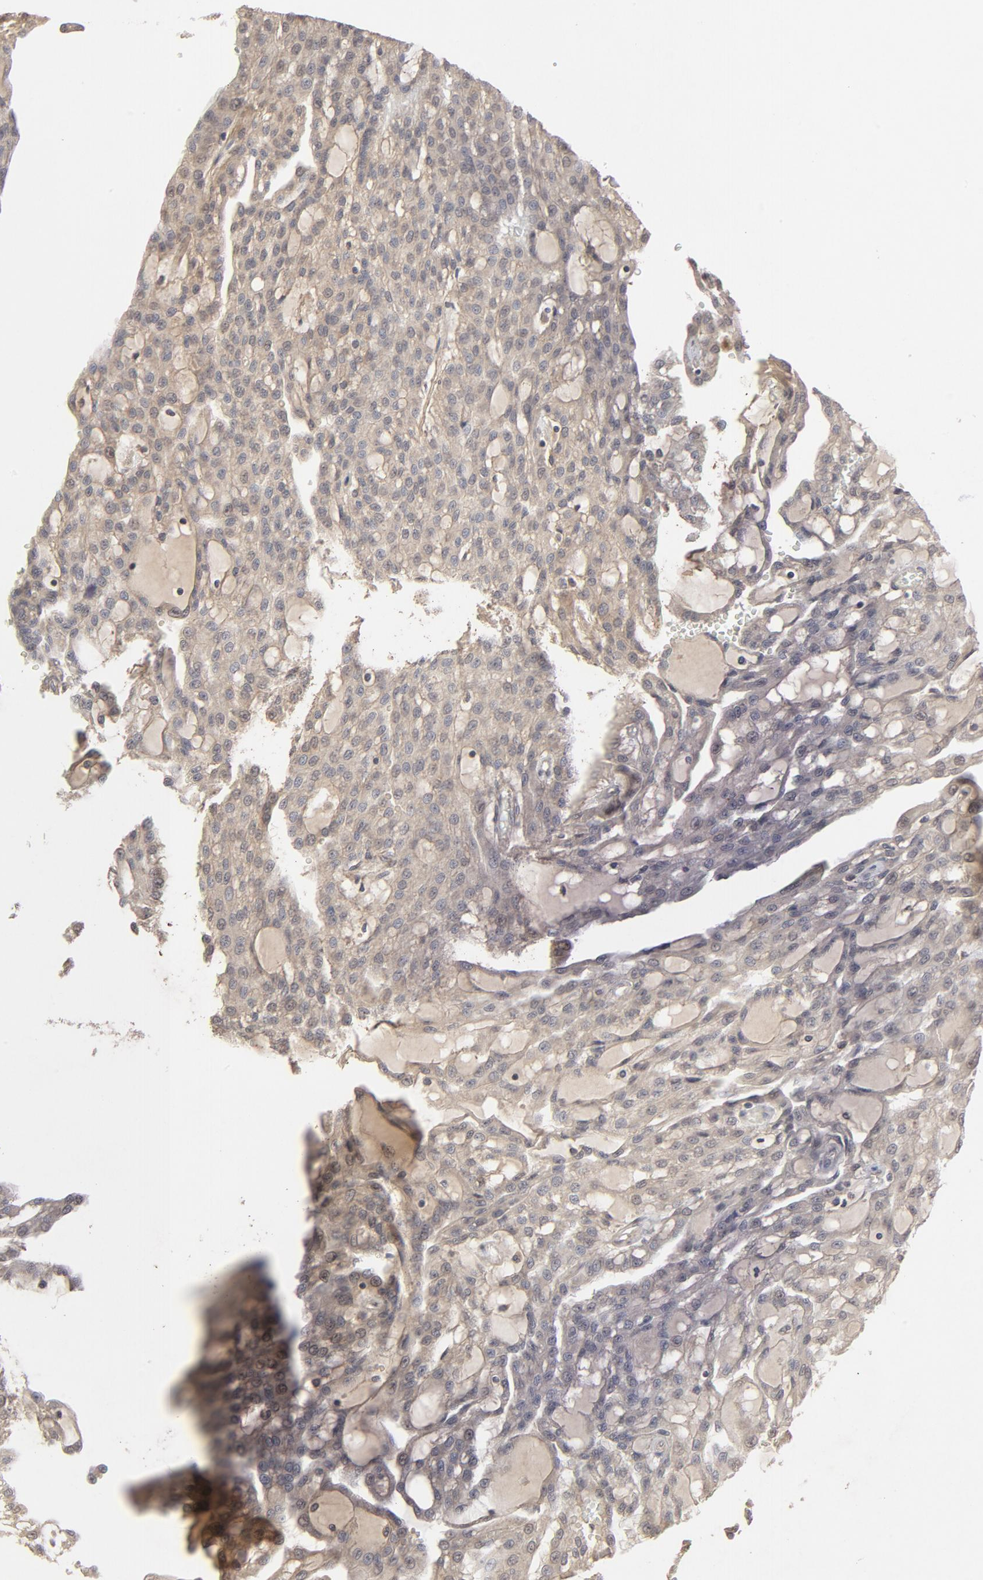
{"staining": {"intensity": "weak", "quantity": ">75%", "location": "cytoplasmic/membranous"}, "tissue": "renal cancer", "cell_type": "Tumor cells", "image_type": "cancer", "snomed": [{"axis": "morphology", "description": "Adenocarcinoma, NOS"}, {"axis": "topography", "description": "Kidney"}], "caption": "Approximately >75% of tumor cells in human renal cancer demonstrate weak cytoplasmic/membranous protein positivity as visualized by brown immunohistochemical staining.", "gene": "IL3RA", "patient": {"sex": "male", "age": 63}}